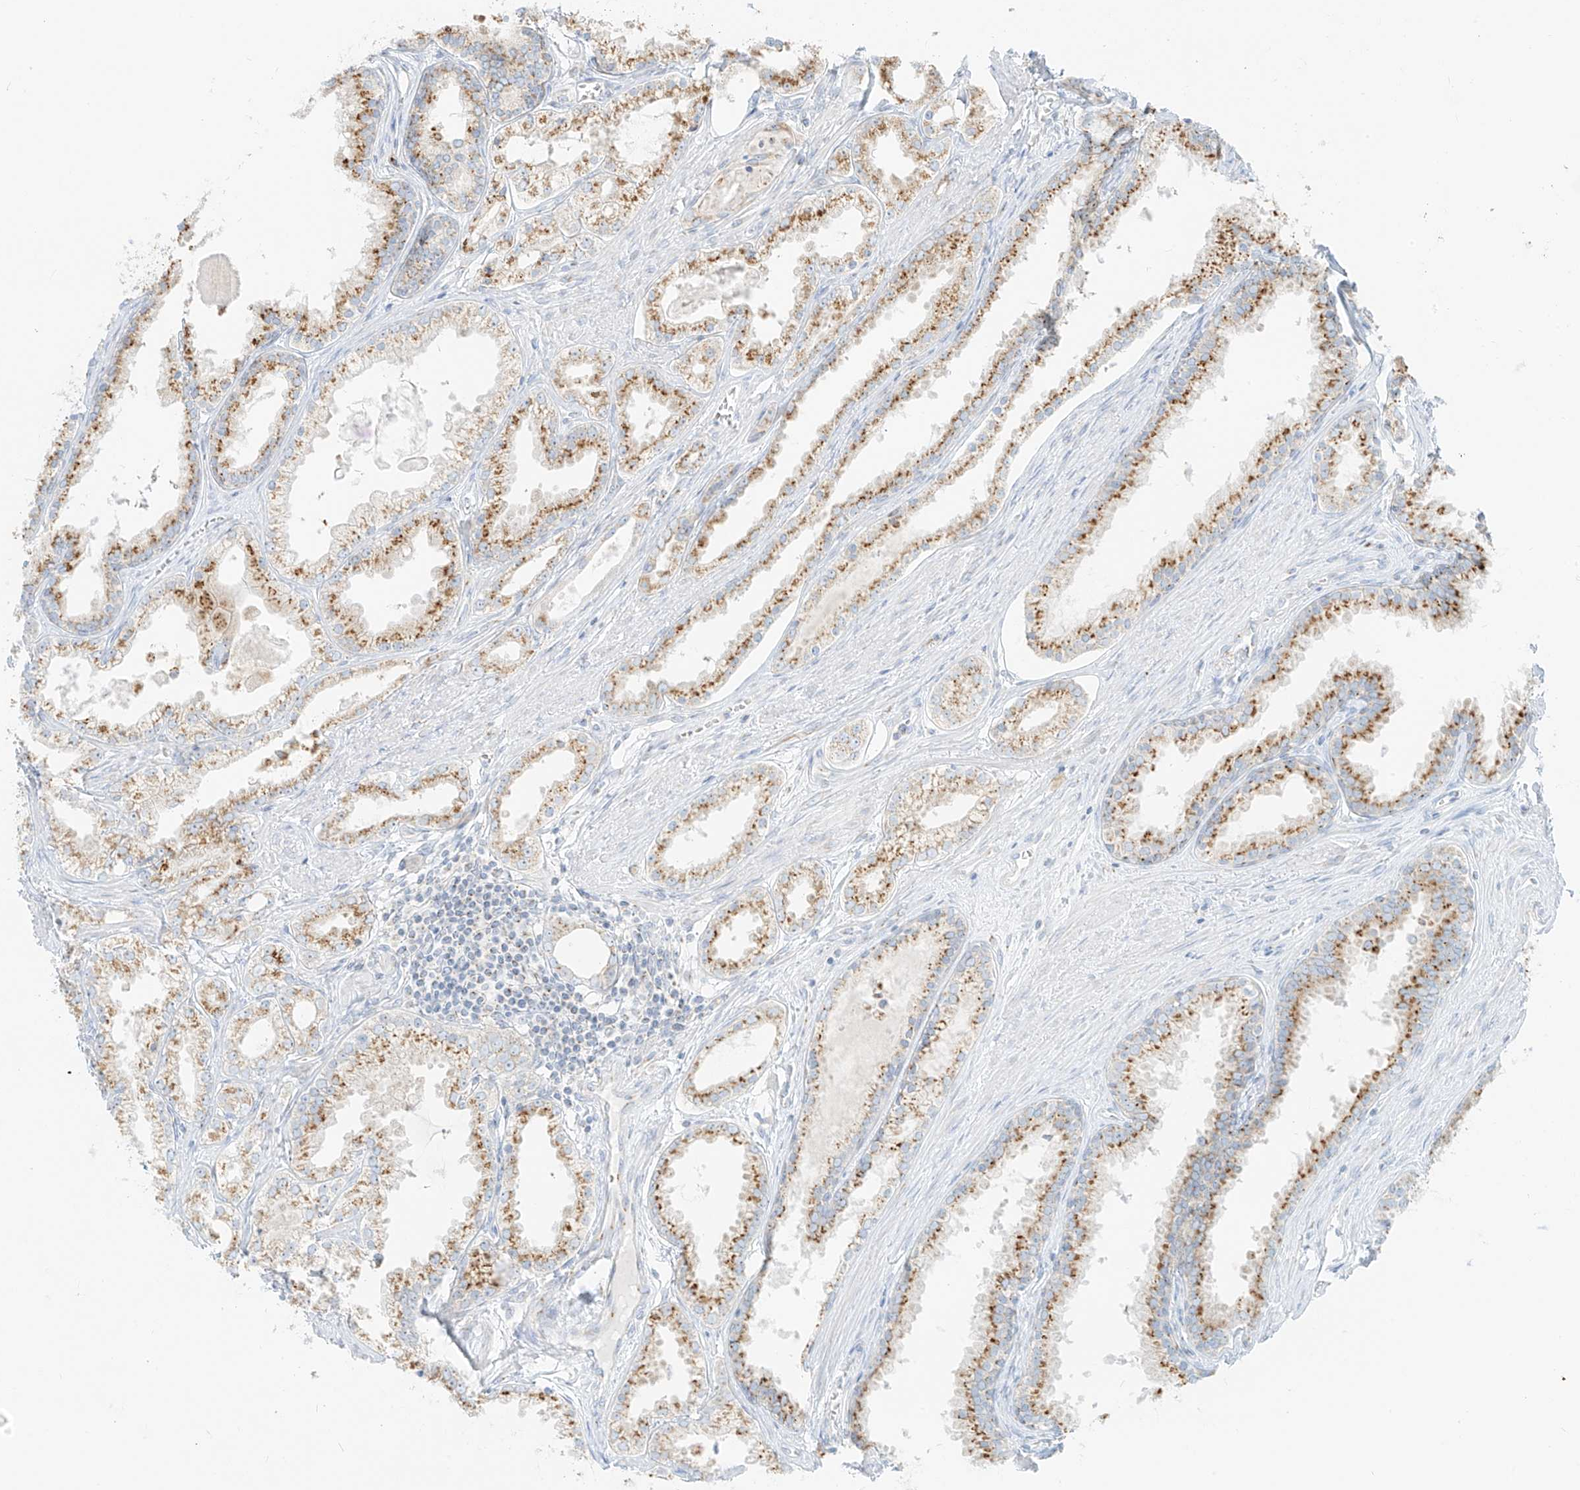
{"staining": {"intensity": "moderate", "quantity": ">75%", "location": "cytoplasmic/membranous"}, "tissue": "prostate cancer", "cell_type": "Tumor cells", "image_type": "cancer", "snomed": [{"axis": "morphology", "description": "Adenocarcinoma, High grade"}, {"axis": "topography", "description": "Prostate"}], "caption": "Human prostate cancer stained with a protein marker exhibits moderate staining in tumor cells.", "gene": "TMEM87B", "patient": {"sex": "male", "age": 68}}